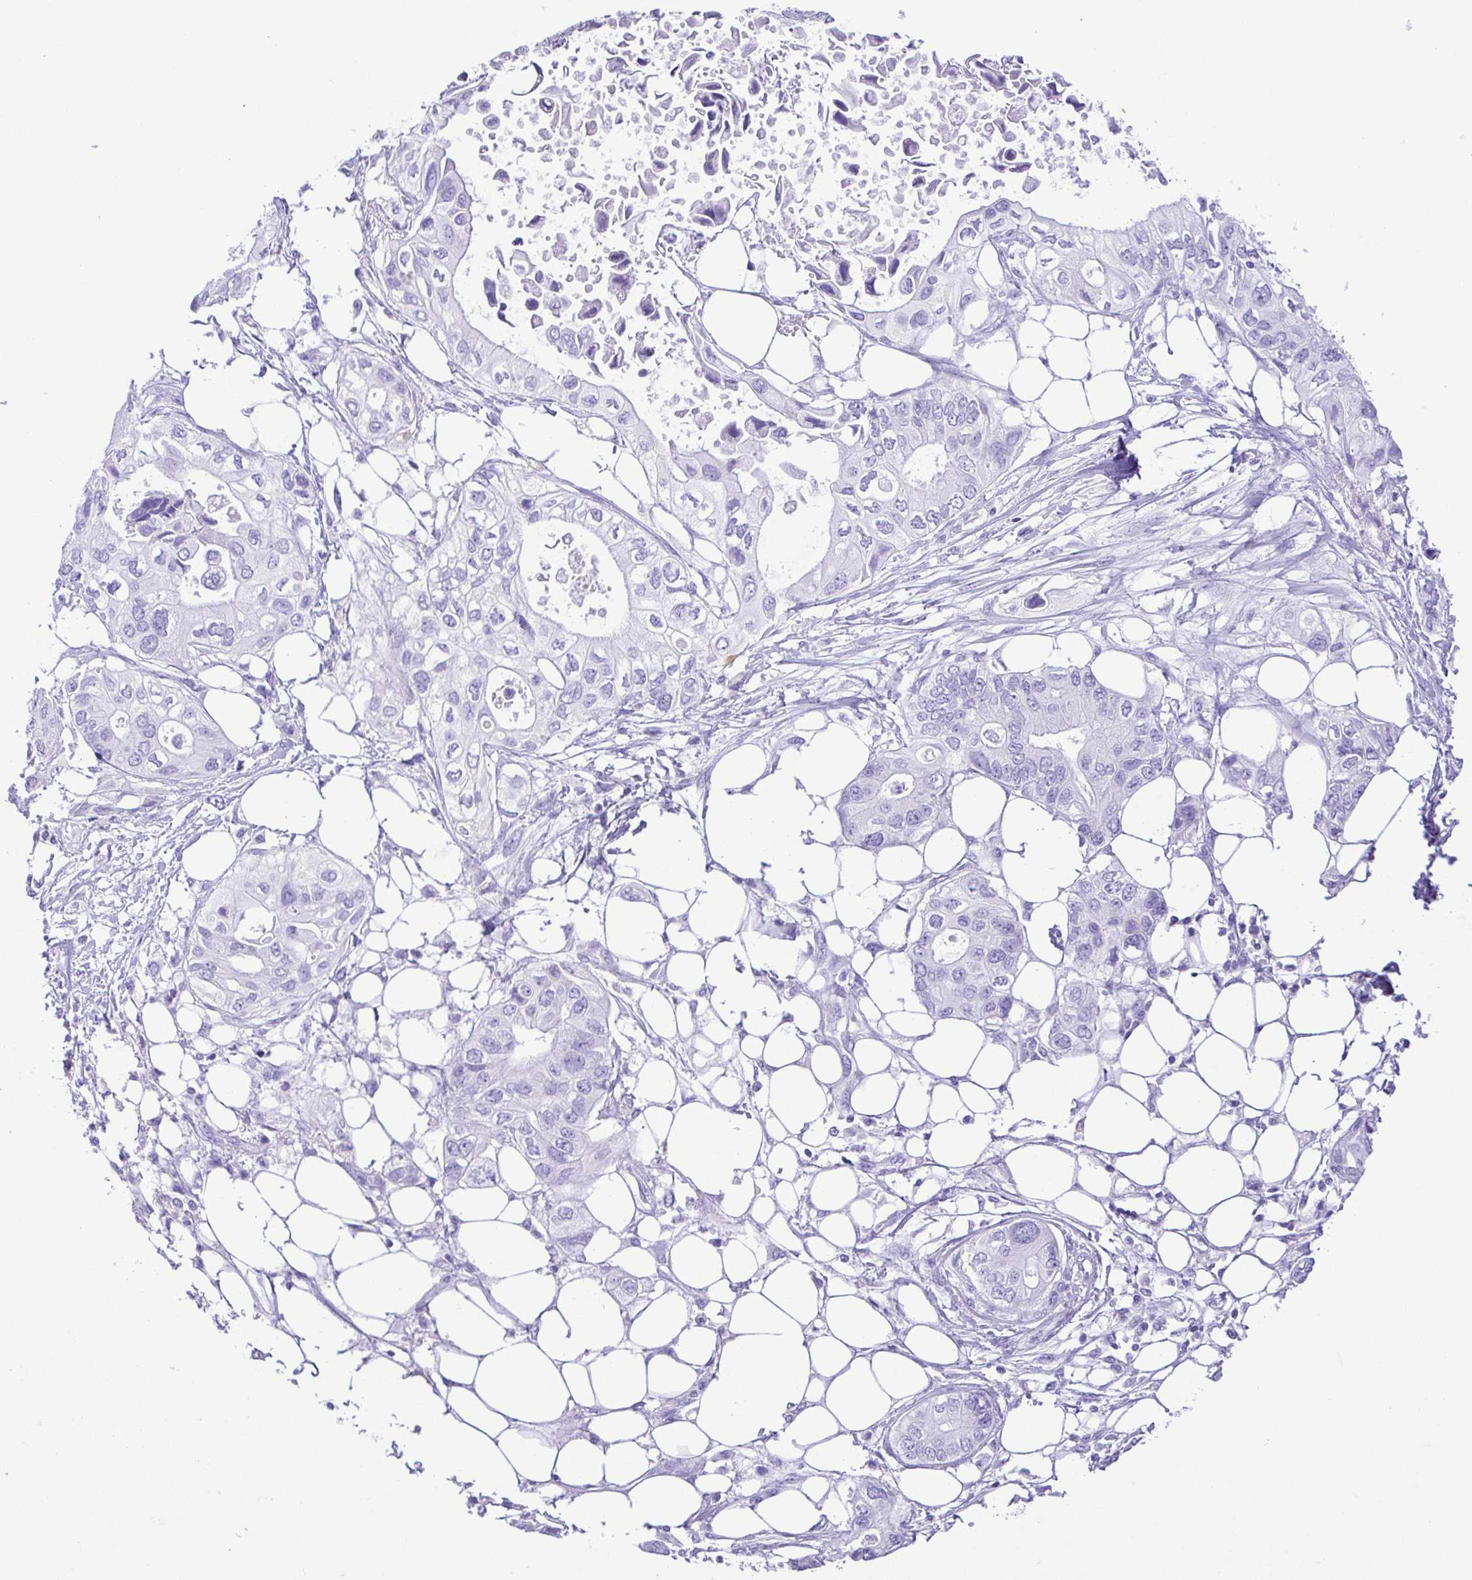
{"staining": {"intensity": "negative", "quantity": "none", "location": "none"}, "tissue": "pancreatic cancer", "cell_type": "Tumor cells", "image_type": "cancer", "snomed": [{"axis": "morphology", "description": "Adenocarcinoma, NOS"}, {"axis": "topography", "description": "Pancreas"}], "caption": "Photomicrograph shows no significant protein expression in tumor cells of pancreatic cancer (adenocarcinoma). The staining was performed using DAB to visualize the protein expression in brown, while the nuclei were stained in blue with hematoxylin (Magnification: 20x).", "gene": "CDSN", "patient": {"sex": "female", "age": 63}}